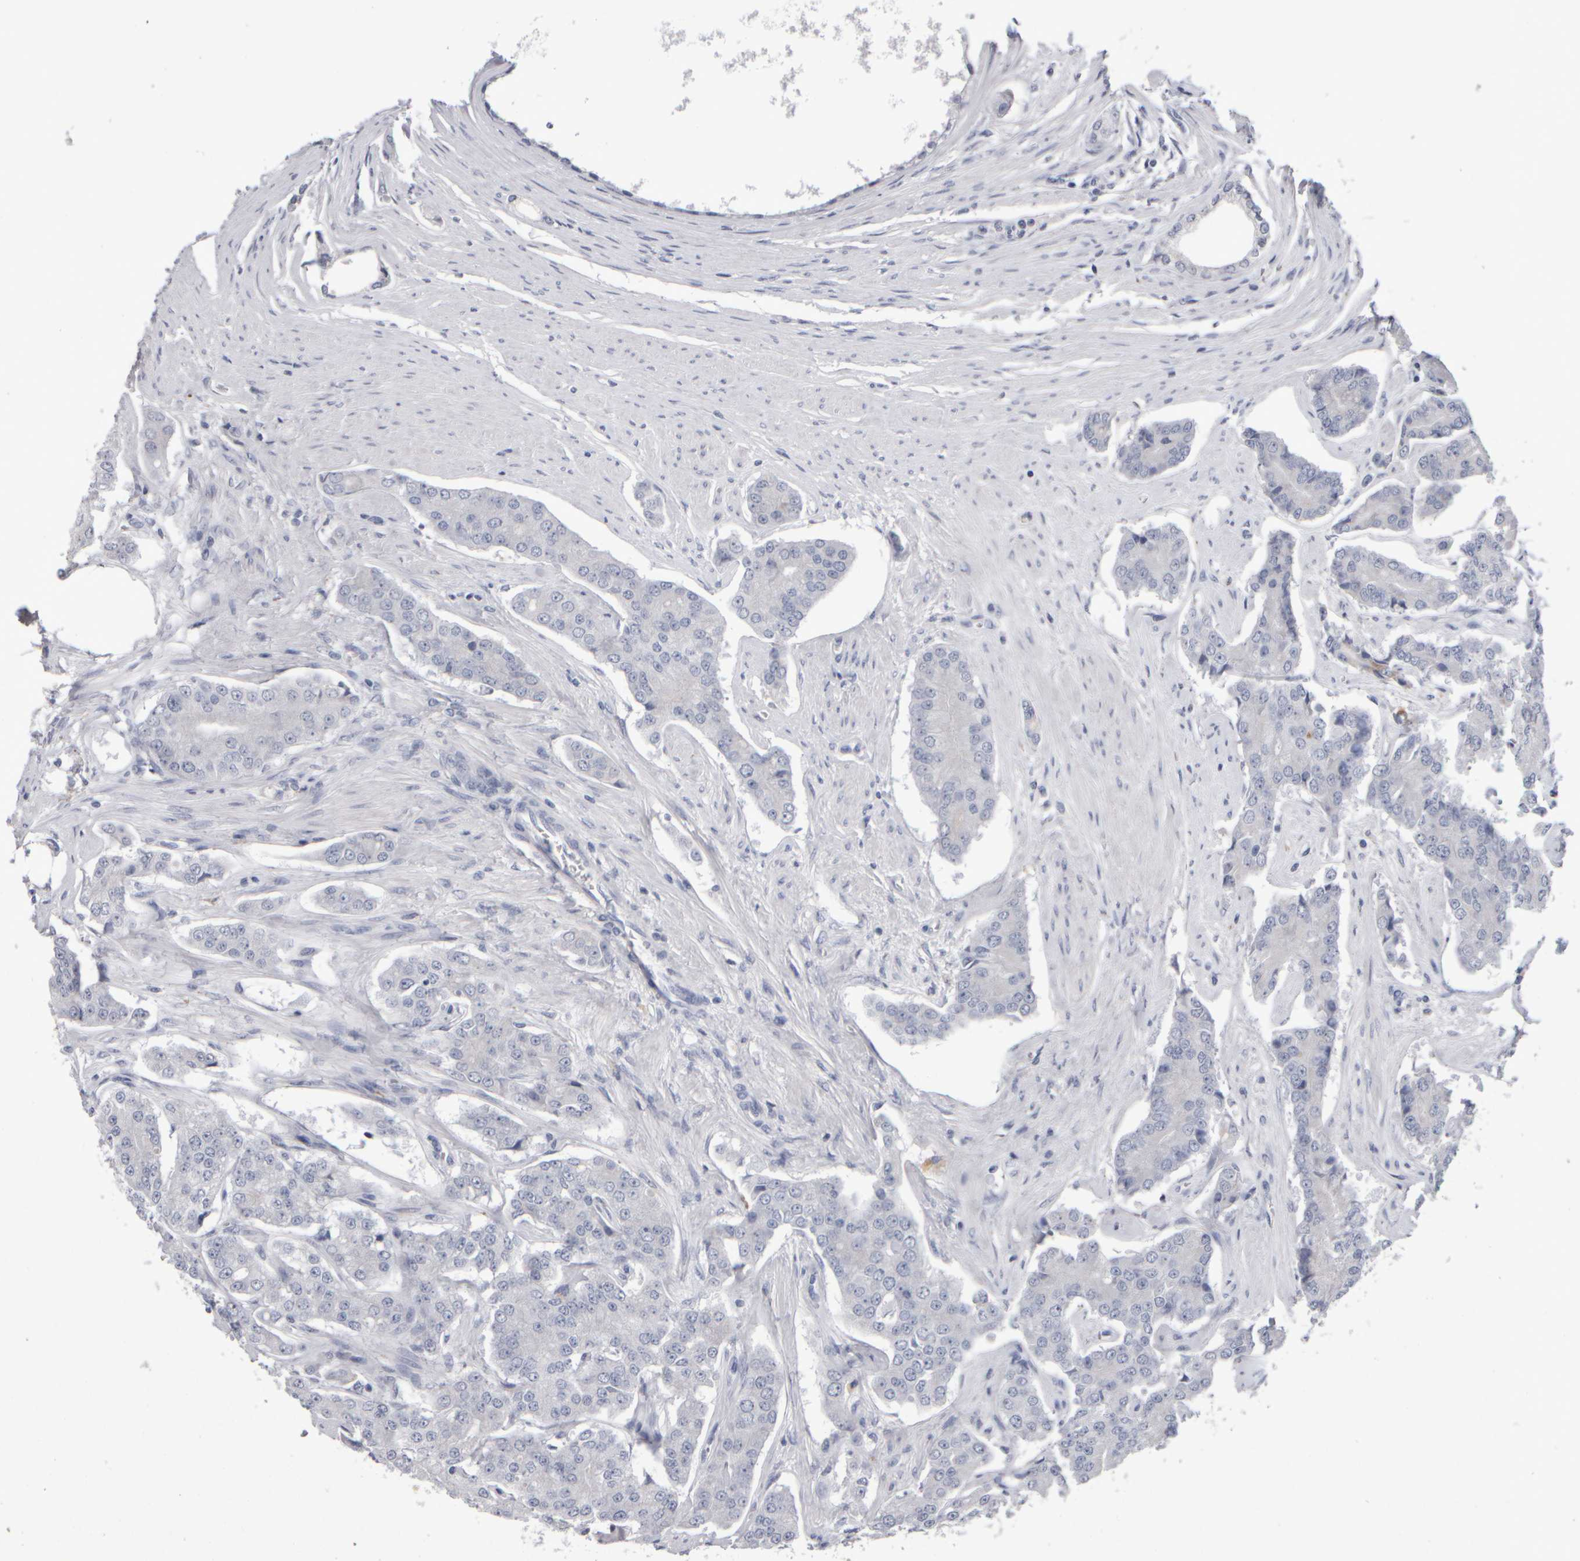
{"staining": {"intensity": "negative", "quantity": "none", "location": "none"}, "tissue": "prostate cancer", "cell_type": "Tumor cells", "image_type": "cancer", "snomed": [{"axis": "morphology", "description": "Adenocarcinoma, High grade"}, {"axis": "topography", "description": "Prostate"}], "caption": "Prostate cancer was stained to show a protein in brown. There is no significant positivity in tumor cells. Brightfield microscopy of immunohistochemistry stained with DAB (brown) and hematoxylin (blue), captured at high magnification.", "gene": "EPHX2", "patient": {"sex": "male", "age": 71}}